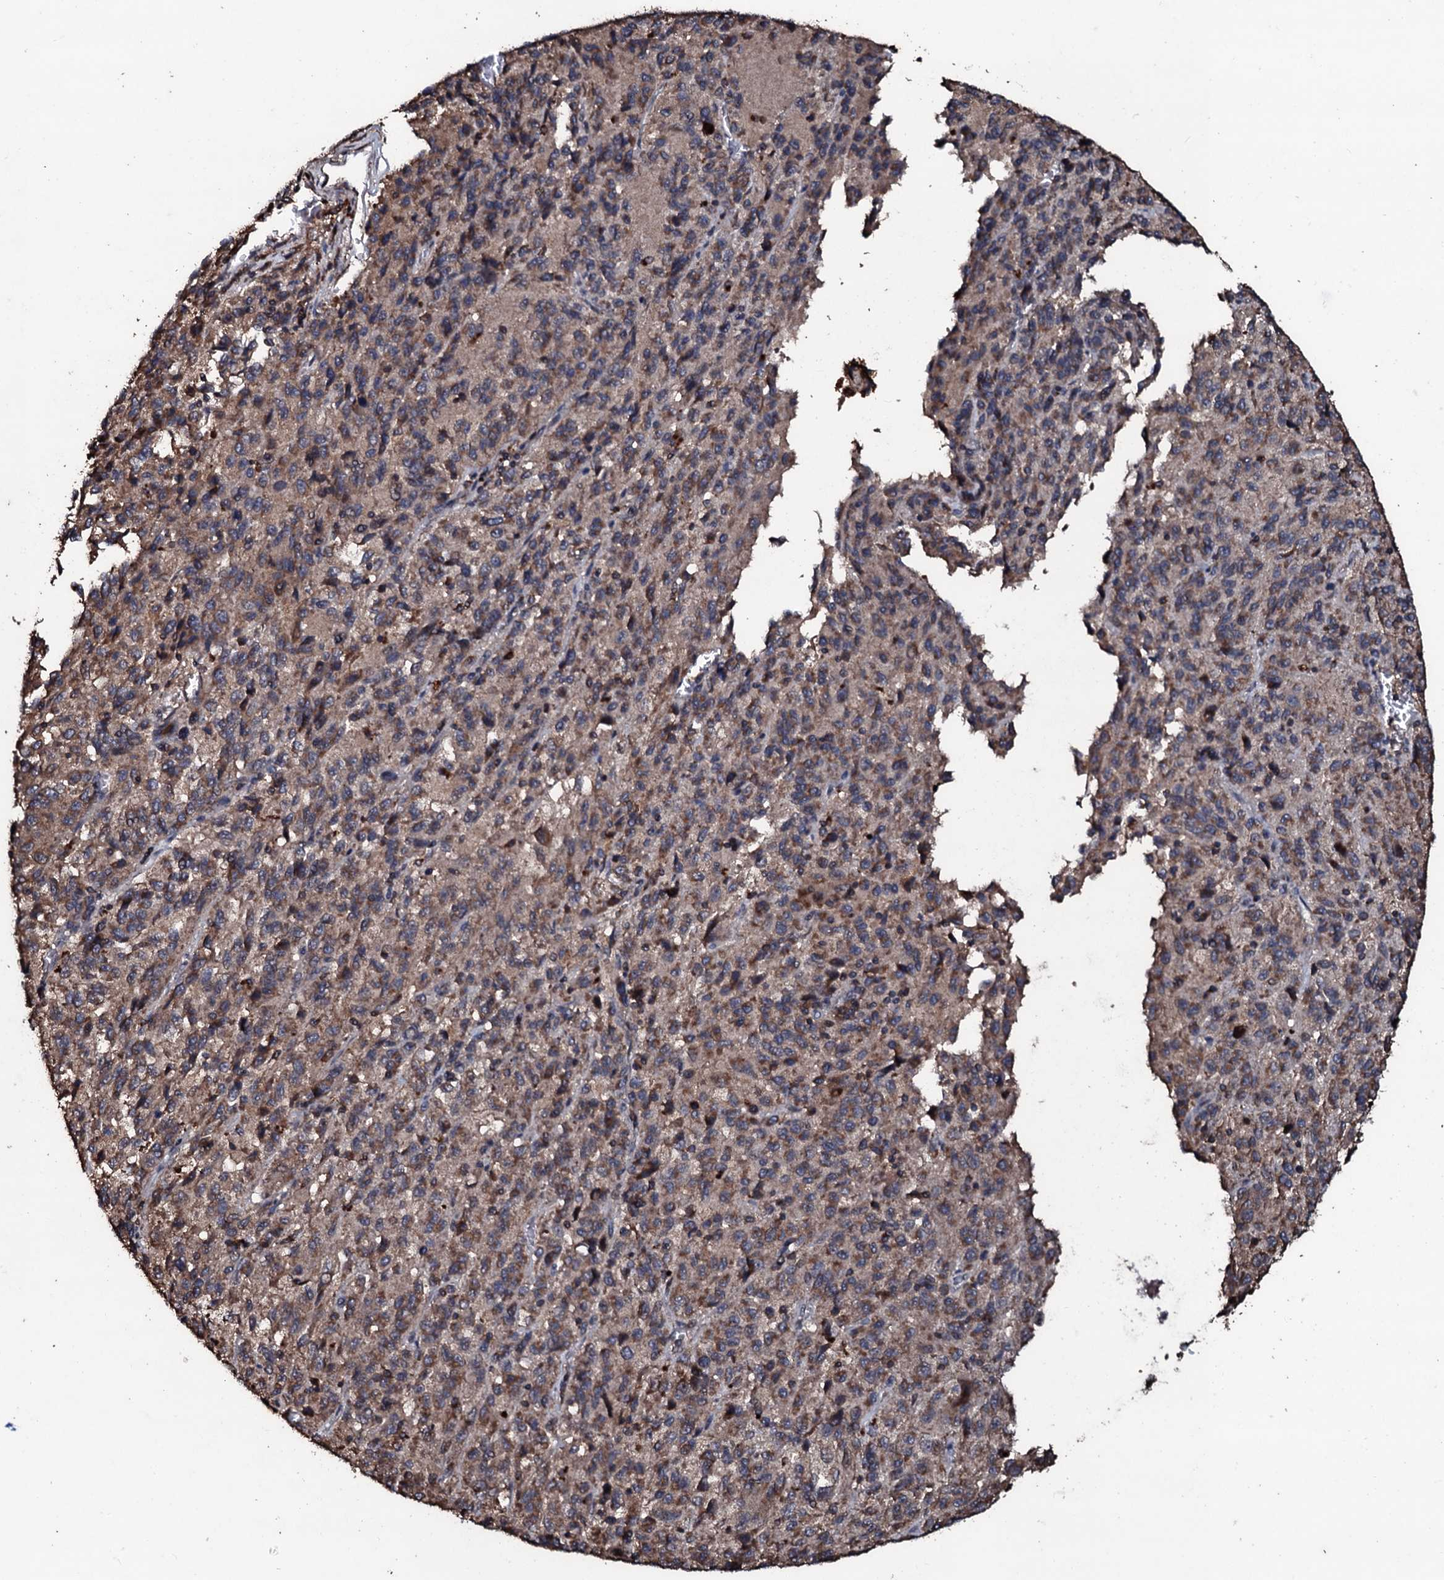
{"staining": {"intensity": "moderate", "quantity": ">75%", "location": "cytoplasmic/membranous"}, "tissue": "melanoma", "cell_type": "Tumor cells", "image_type": "cancer", "snomed": [{"axis": "morphology", "description": "Malignant melanoma, Metastatic site"}, {"axis": "topography", "description": "Lung"}], "caption": "Immunohistochemical staining of malignant melanoma (metastatic site) exhibits moderate cytoplasmic/membranous protein positivity in approximately >75% of tumor cells.", "gene": "SDHAF2", "patient": {"sex": "male", "age": 64}}